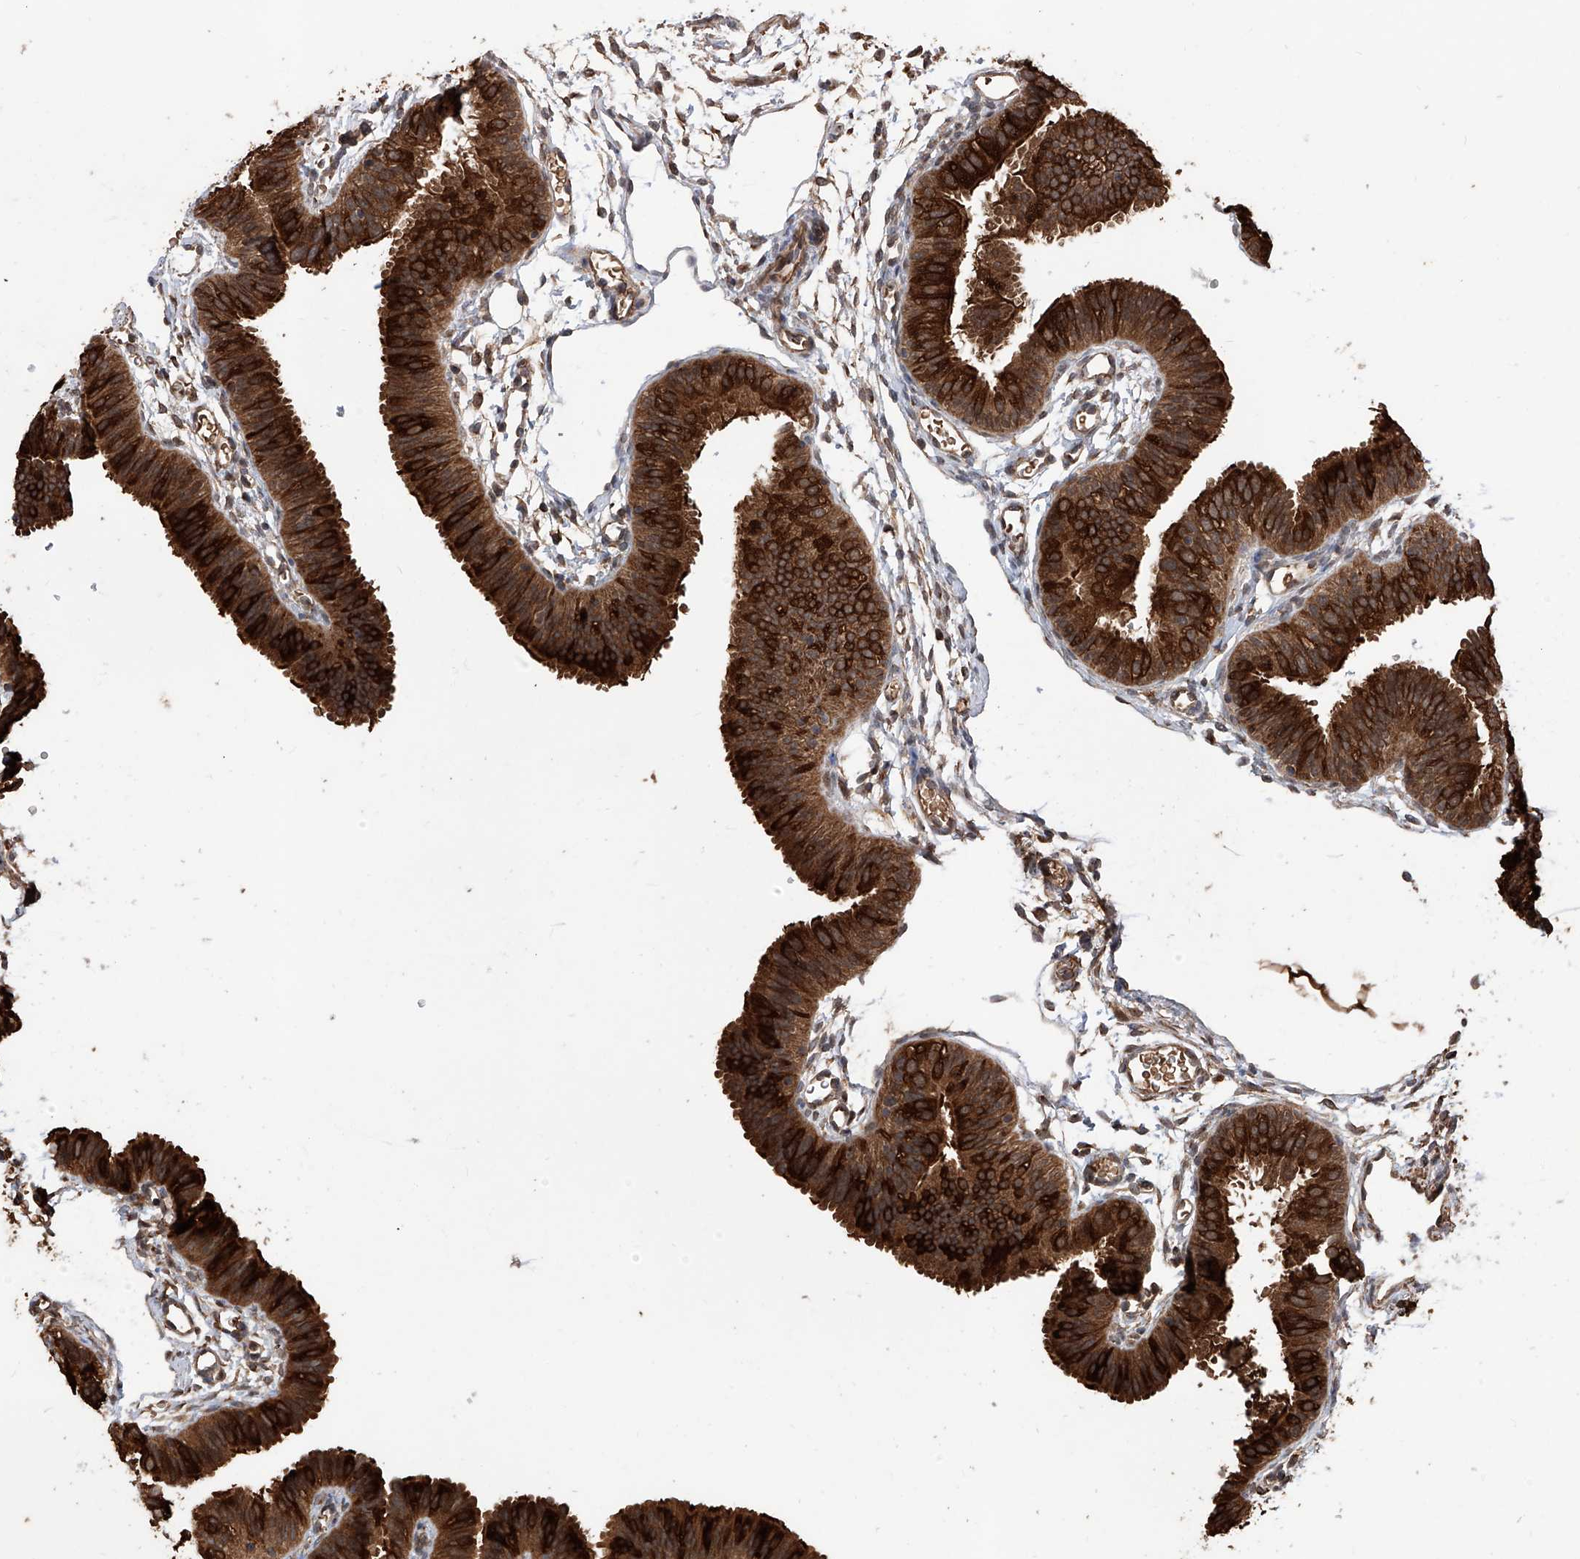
{"staining": {"intensity": "strong", "quantity": ">75%", "location": "cytoplasmic/membranous"}, "tissue": "fallopian tube", "cell_type": "Glandular cells", "image_type": "normal", "snomed": [{"axis": "morphology", "description": "Normal tissue, NOS"}, {"axis": "topography", "description": "Fallopian tube"}], "caption": "Normal fallopian tube displays strong cytoplasmic/membranous expression in approximately >75% of glandular cells, visualized by immunohistochemistry. (Brightfield microscopy of DAB IHC at high magnification).", "gene": "LYSMD4", "patient": {"sex": "female", "age": 35}}